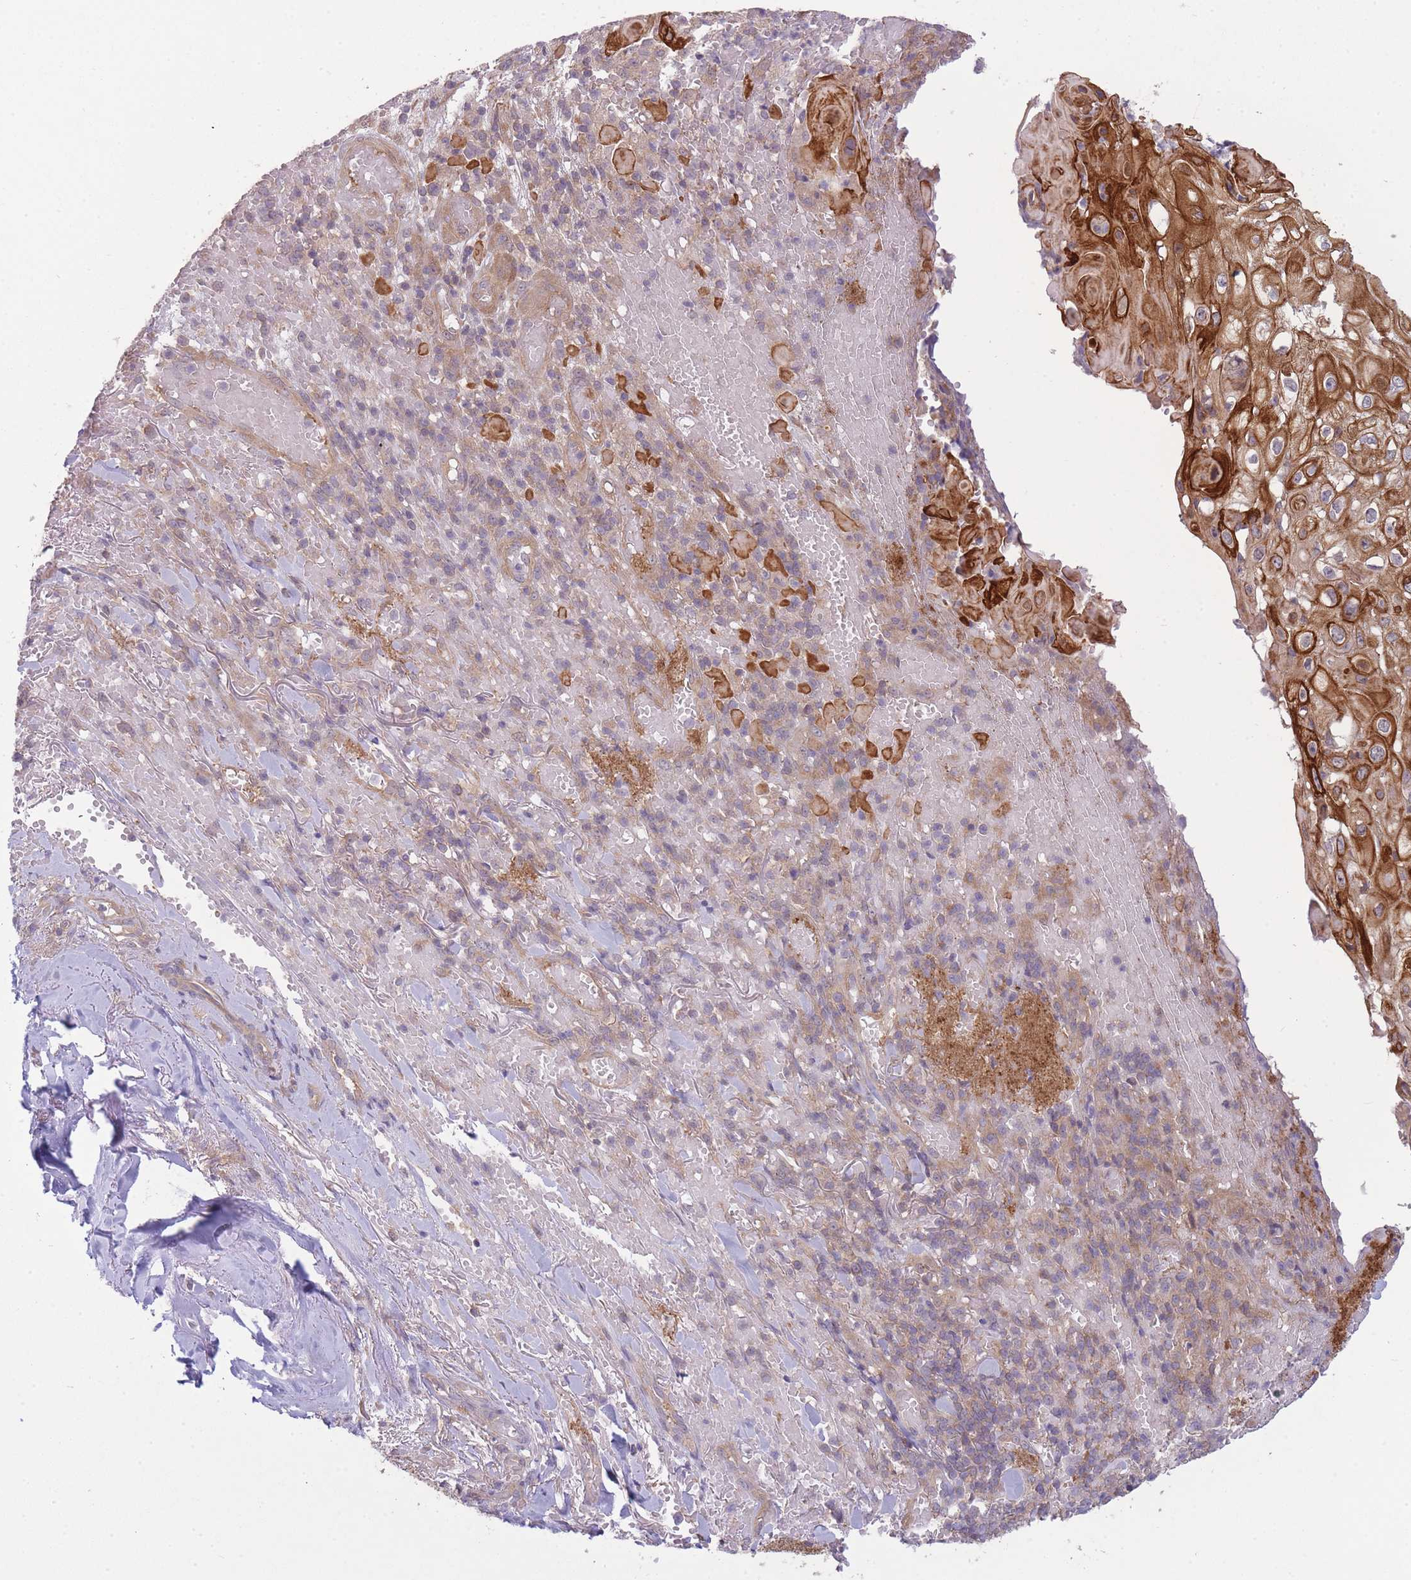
{"staining": {"intensity": "strong", "quantity": "25%-75%", "location": "cytoplasmic/membranous"}, "tissue": "skin cancer", "cell_type": "Tumor cells", "image_type": "cancer", "snomed": [{"axis": "morphology", "description": "Normal tissue, NOS"}, {"axis": "morphology", "description": "Squamous cell carcinoma, NOS"}, {"axis": "topography", "description": "Skin"}, {"axis": "topography", "description": "Cartilage tissue"}], "caption": "Immunohistochemistry (IHC) of skin squamous cell carcinoma demonstrates high levels of strong cytoplasmic/membranous expression in approximately 25%-75% of tumor cells.", "gene": "PFDN6", "patient": {"sex": "female", "age": 79}}